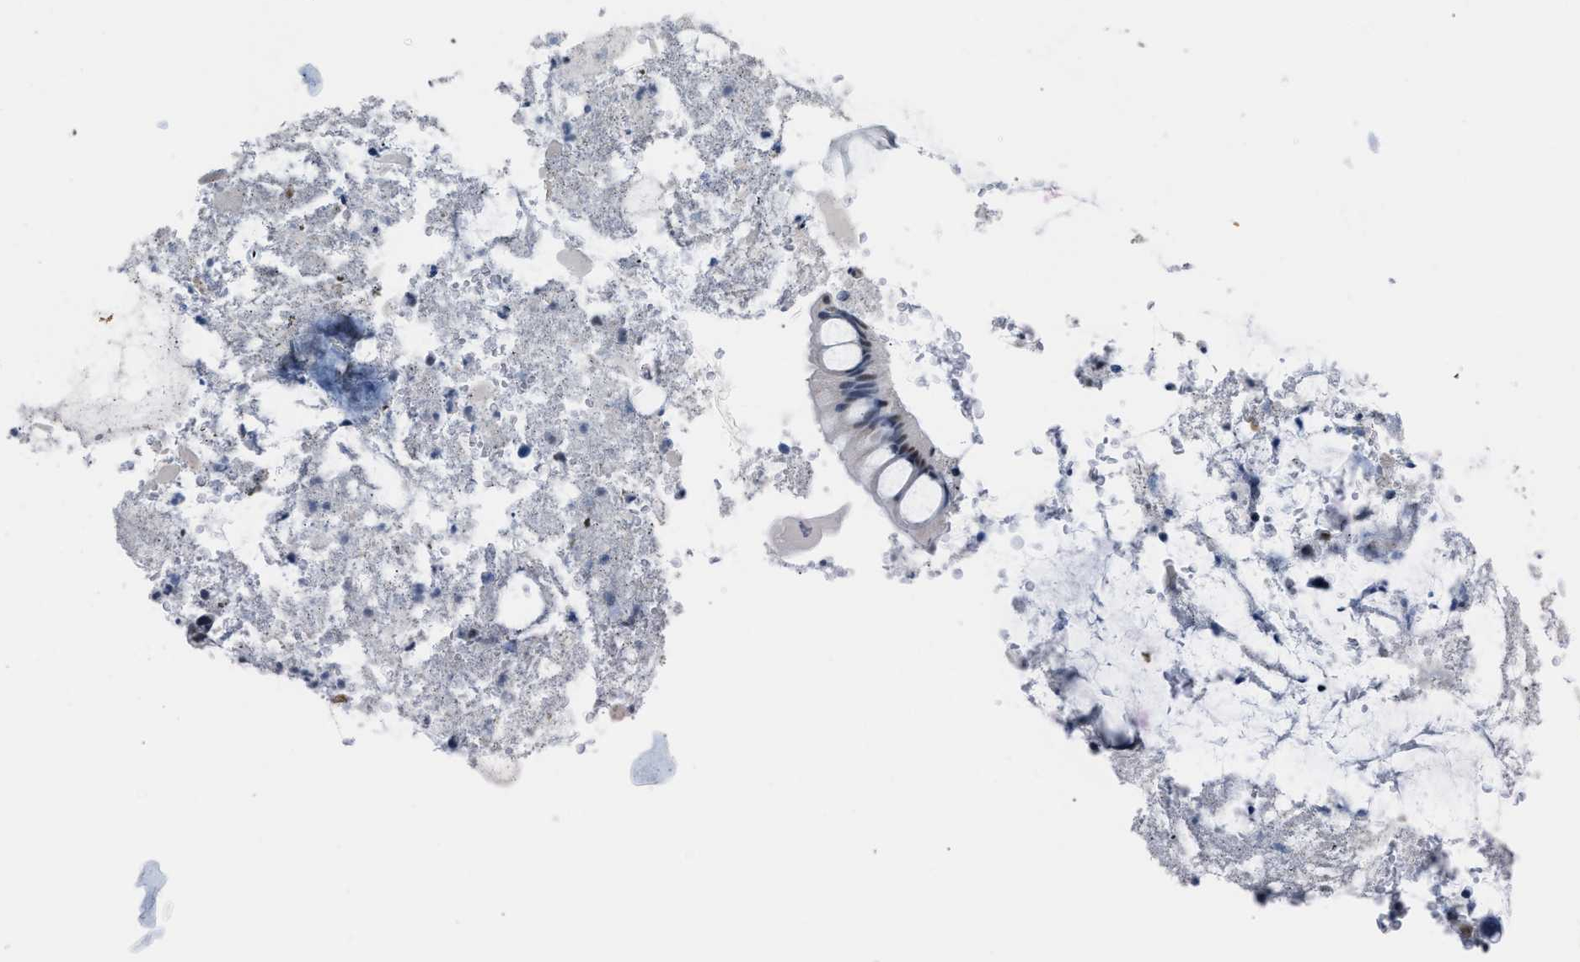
{"staining": {"intensity": "weak", "quantity": ">75%", "location": "nuclear"}, "tissue": "colorectal cancer", "cell_type": "Tumor cells", "image_type": "cancer", "snomed": [{"axis": "morphology", "description": "Adenocarcinoma, NOS"}, {"axis": "topography", "description": "Colon"}], "caption": "A histopathology image of human adenocarcinoma (colorectal) stained for a protein reveals weak nuclear brown staining in tumor cells. Using DAB (3,3'-diaminobenzidine) (brown) and hematoxylin (blue) stains, captured at high magnification using brightfield microscopy.", "gene": "CCAR2", "patient": {"sex": "female", "age": 86}}